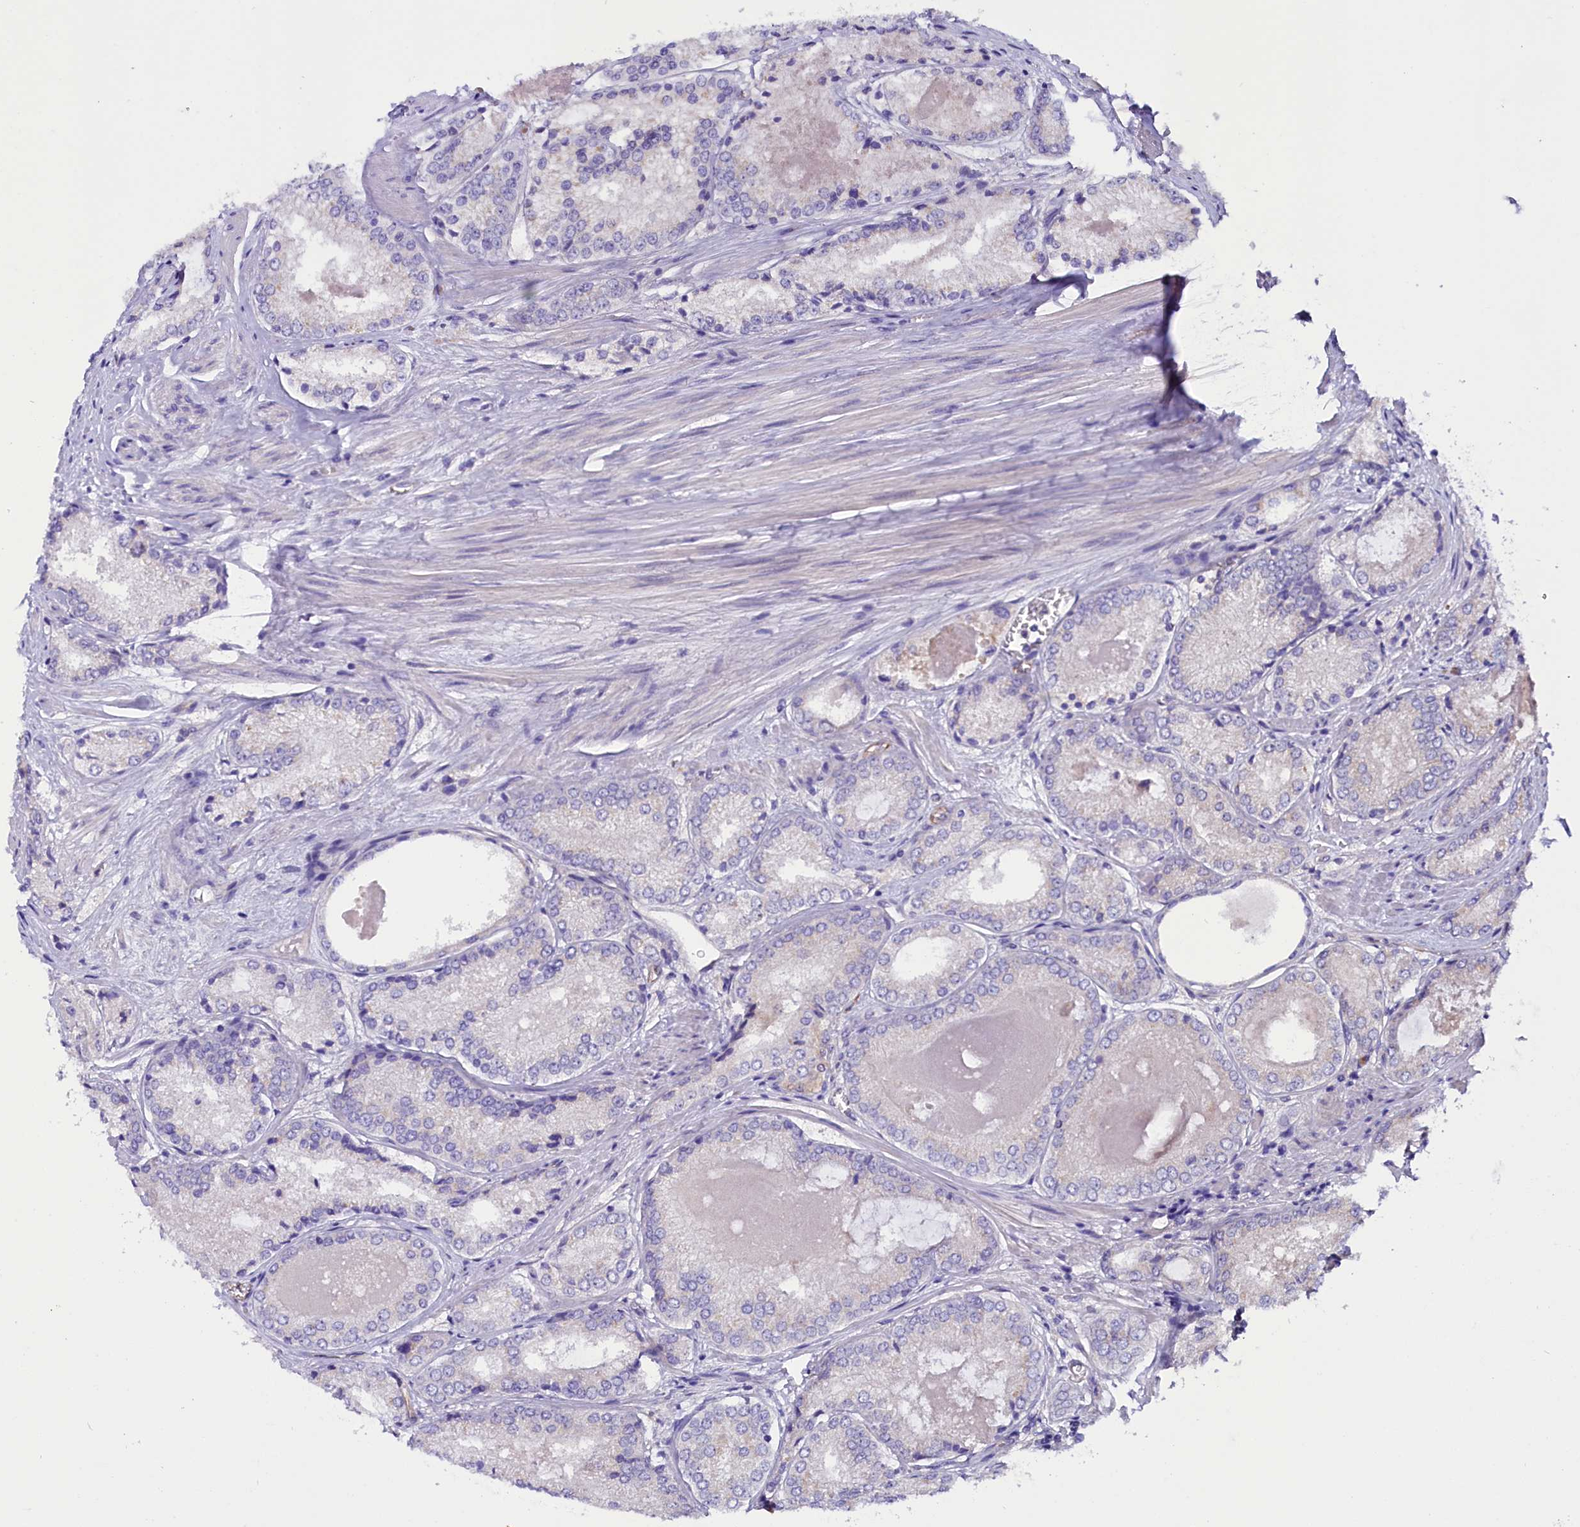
{"staining": {"intensity": "negative", "quantity": "none", "location": "none"}, "tissue": "prostate cancer", "cell_type": "Tumor cells", "image_type": "cancer", "snomed": [{"axis": "morphology", "description": "Adenocarcinoma, Low grade"}, {"axis": "topography", "description": "Prostate"}], "caption": "The immunohistochemistry image has no significant staining in tumor cells of prostate cancer tissue.", "gene": "PDILT", "patient": {"sex": "male", "age": 68}}